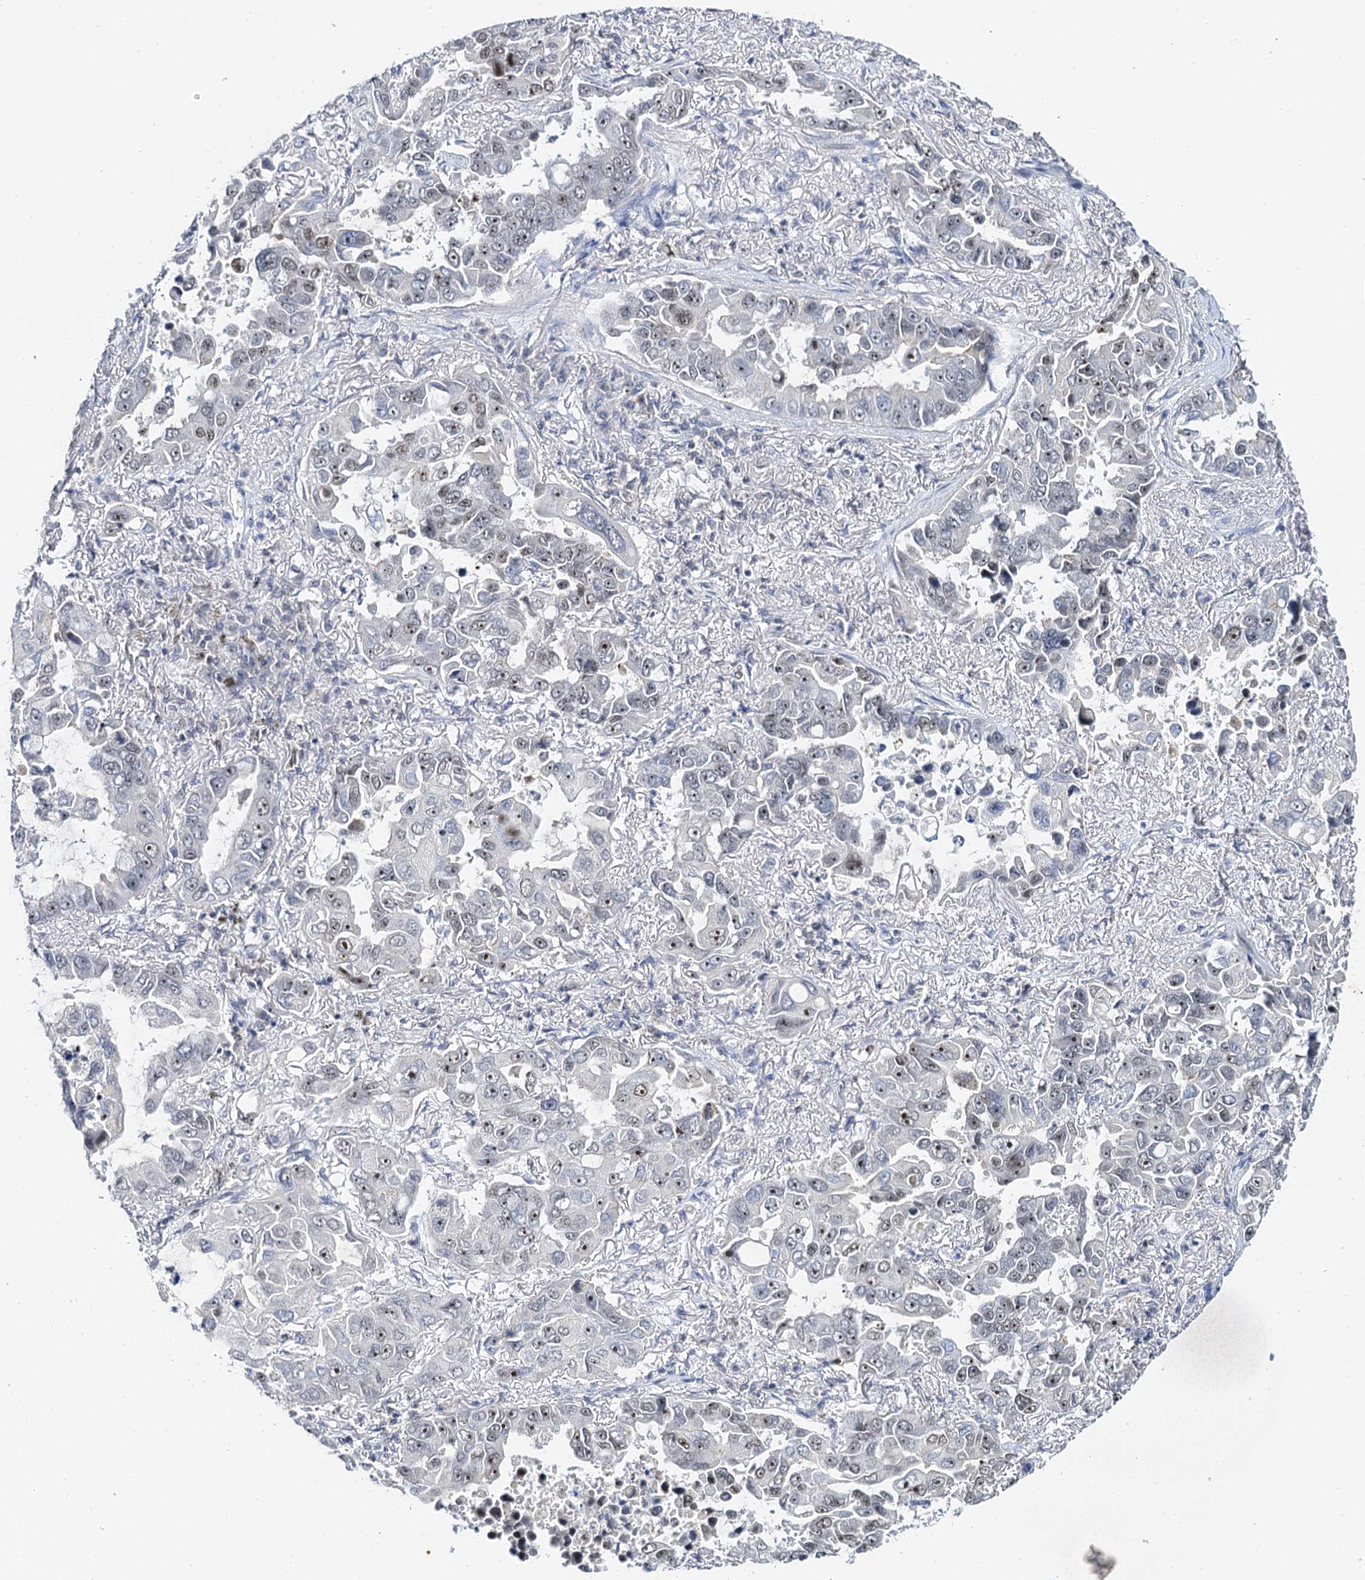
{"staining": {"intensity": "weak", "quantity": "25%-75%", "location": "nuclear"}, "tissue": "lung cancer", "cell_type": "Tumor cells", "image_type": "cancer", "snomed": [{"axis": "morphology", "description": "Adenocarcinoma, NOS"}, {"axis": "topography", "description": "Lung"}], "caption": "Human lung cancer stained with a protein marker exhibits weak staining in tumor cells.", "gene": "NOP2", "patient": {"sex": "male", "age": 64}}